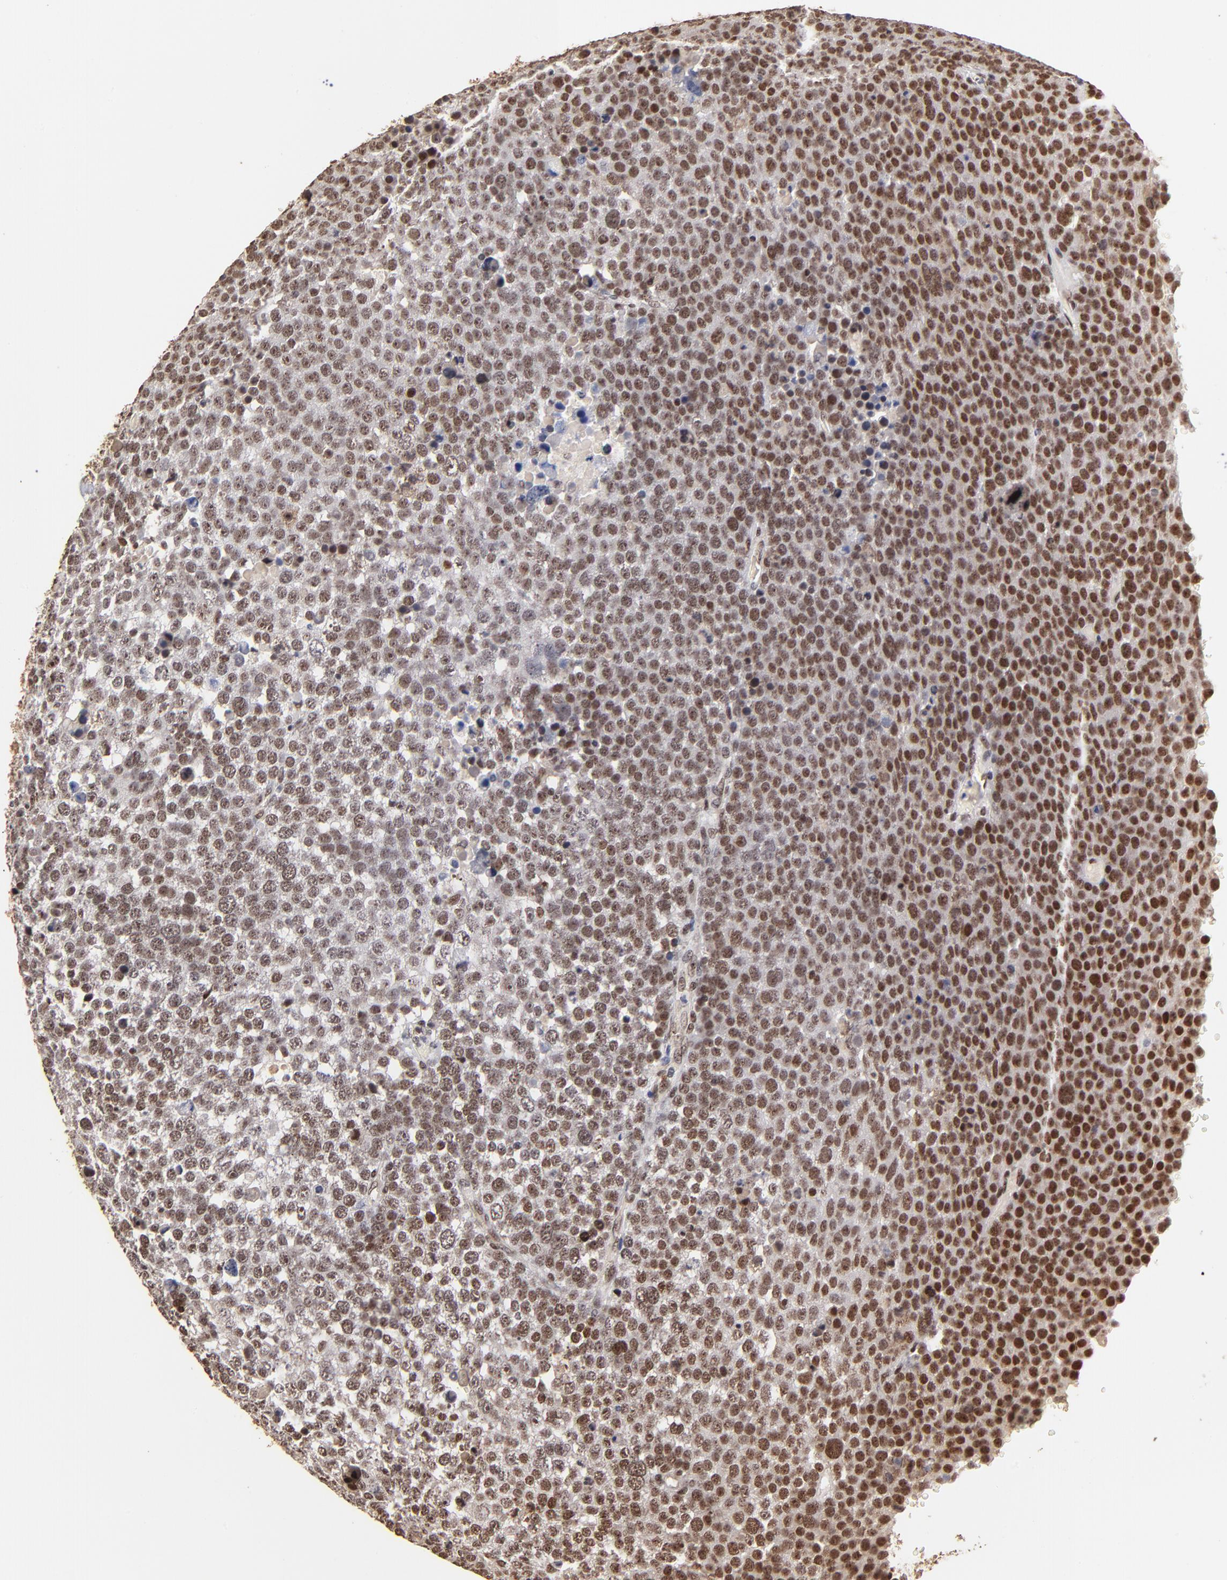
{"staining": {"intensity": "moderate", "quantity": ">75%", "location": "nuclear"}, "tissue": "testis cancer", "cell_type": "Tumor cells", "image_type": "cancer", "snomed": [{"axis": "morphology", "description": "Seminoma, NOS"}, {"axis": "topography", "description": "Testis"}], "caption": "Protein expression by immunohistochemistry shows moderate nuclear staining in approximately >75% of tumor cells in seminoma (testis).", "gene": "ZNF146", "patient": {"sex": "male", "age": 71}}